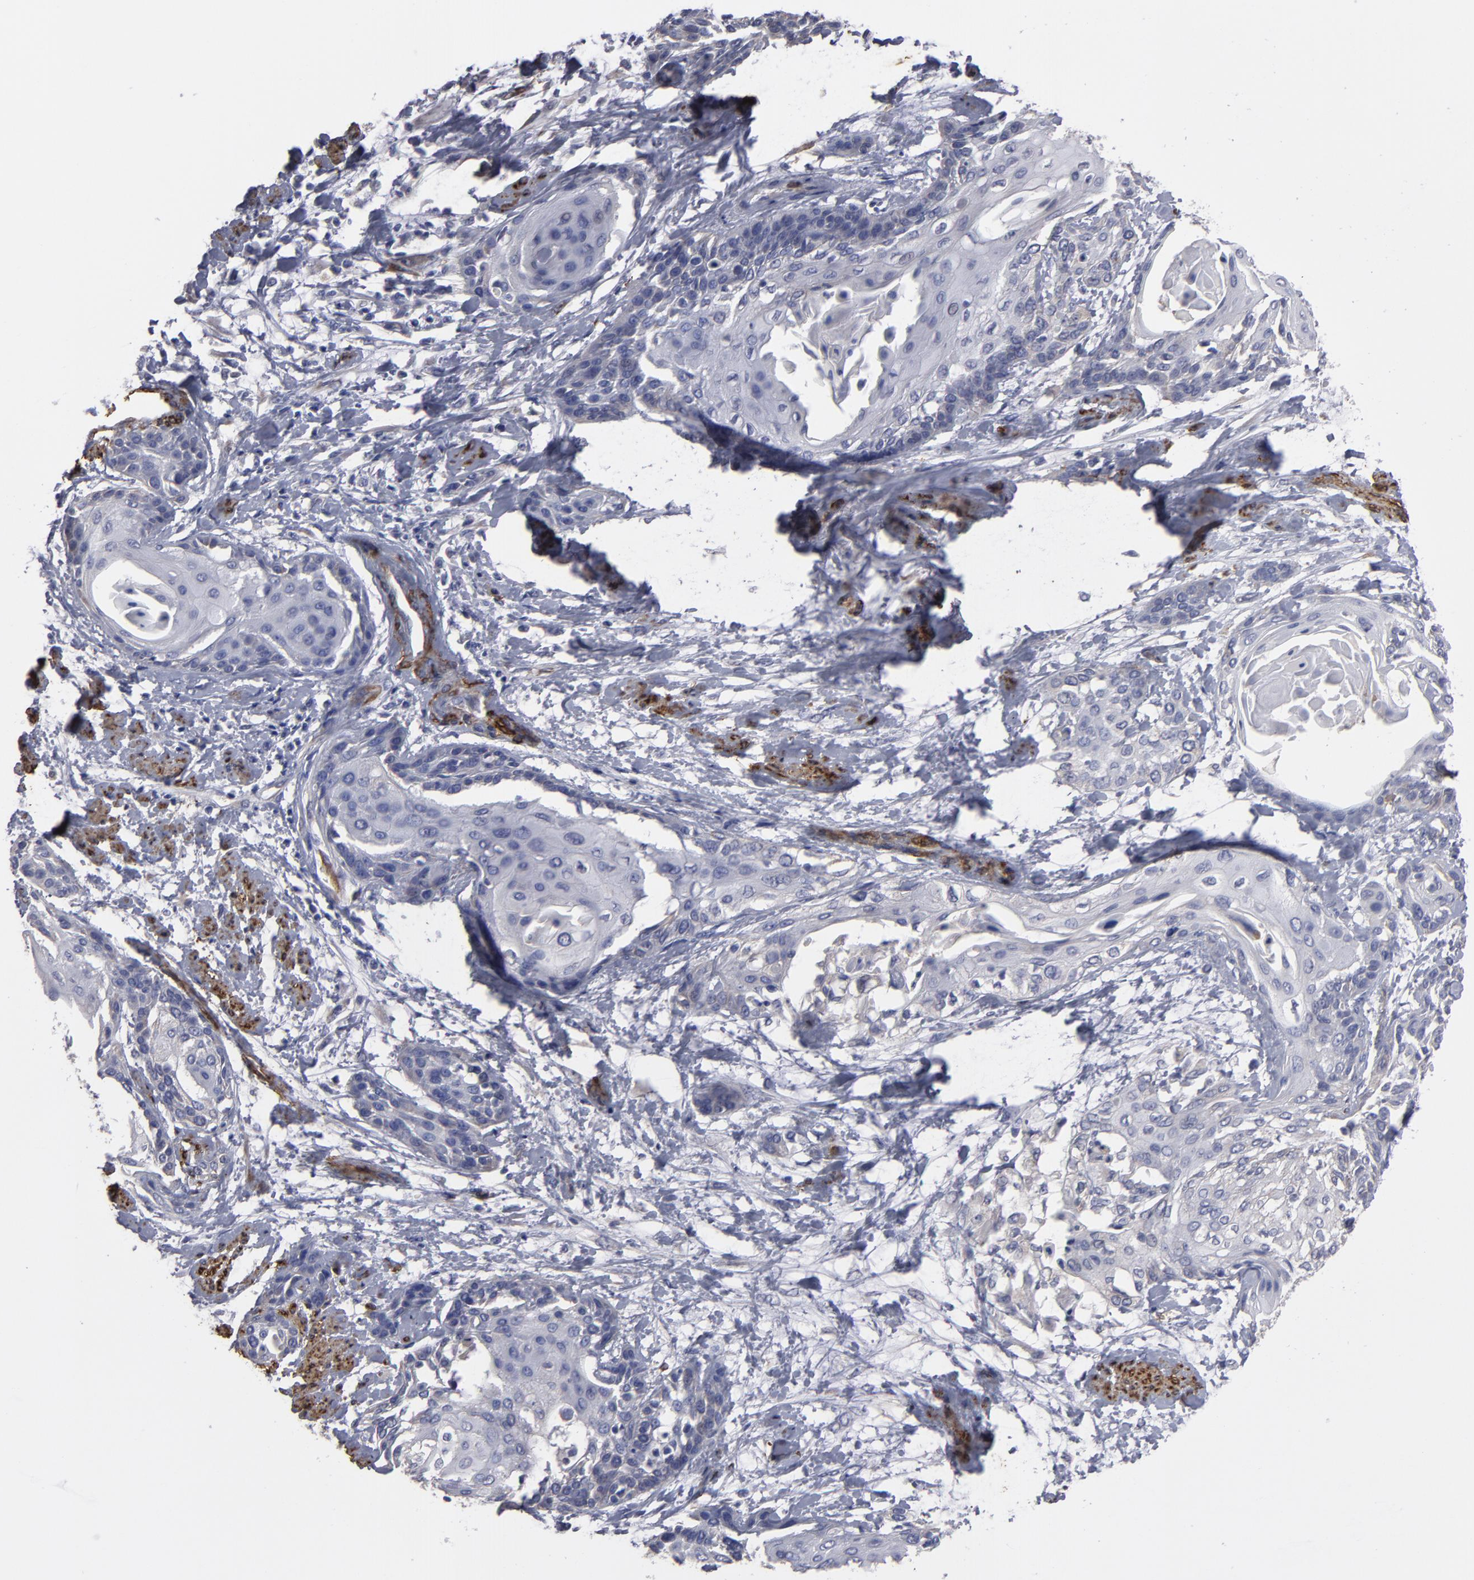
{"staining": {"intensity": "negative", "quantity": "none", "location": "none"}, "tissue": "cervical cancer", "cell_type": "Tumor cells", "image_type": "cancer", "snomed": [{"axis": "morphology", "description": "Squamous cell carcinoma, NOS"}, {"axis": "topography", "description": "Cervix"}], "caption": "Image shows no protein expression in tumor cells of cervical squamous cell carcinoma tissue. (Stains: DAB IHC with hematoxylin counter stain, Microscopy: brightfield microscopy at high magnification).", "gene": "SLMAP", "patient": {"sex": "female", "age": 57}}